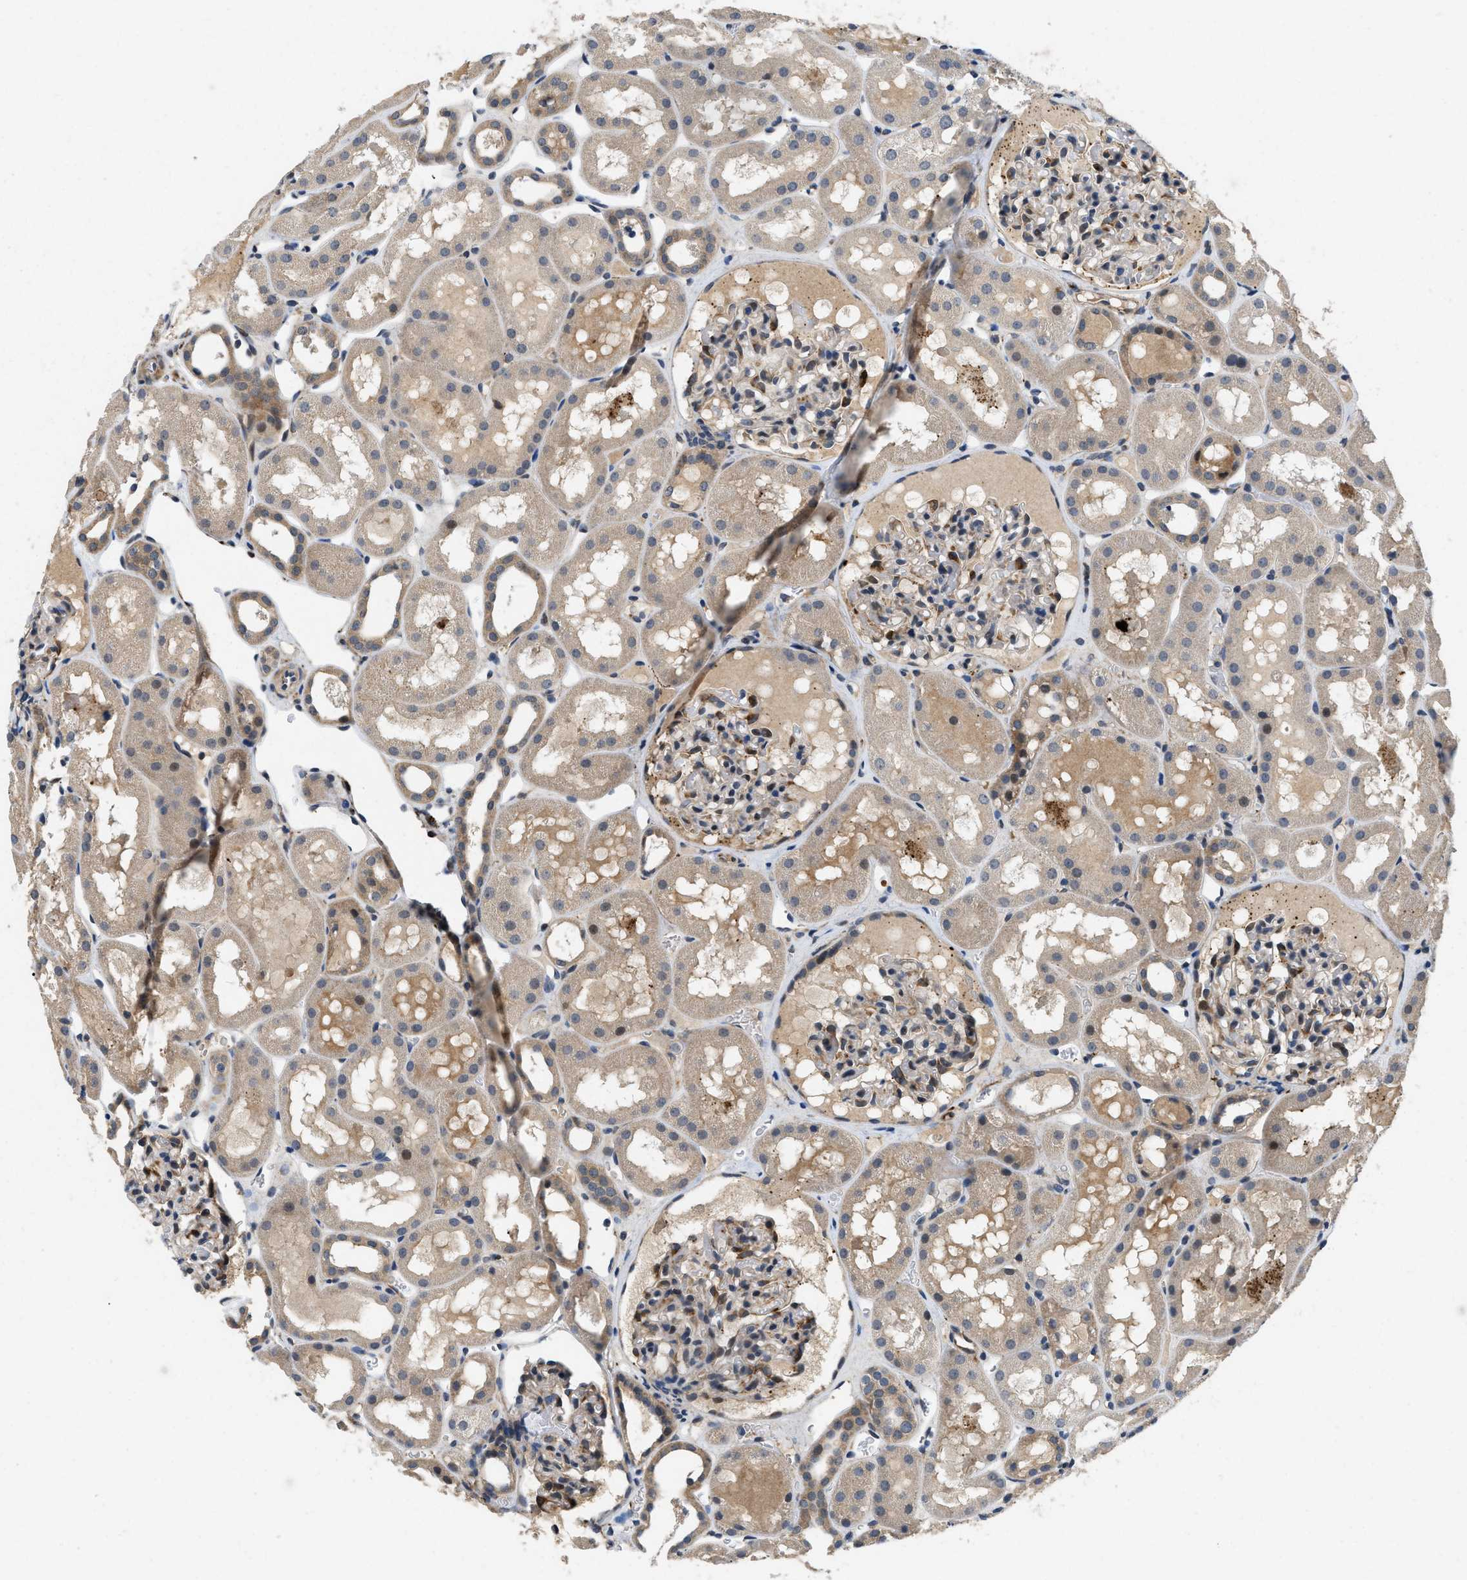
{"staining": {"intensity": "moderate", "quantity": "25%-75%", "location": "cytoplasmic/membranous"}, "tissue": "kidney", "cell_type": "Cells in glomeruli", "image_type": "normal", "snomed": [{"axis": "morphology", "description": "Normal tissue, NOS"}, {"axis": "topography", "description": "Kidney"}, {"axis": "topography", "description": "Urinary bladder"}], "caption": "Protein staining by immunohistochemistry reveals moderate cytoplasmic/membranous expression in approximately 25%-75% of cells in glomeruli in benign kidney. (Stains: DAB in brown, nuclei in blue, Microscopy: brightfield microscopy at high magnification).", "gene": "ZNF599", "patient": {"sex": "male", "age": 16}}